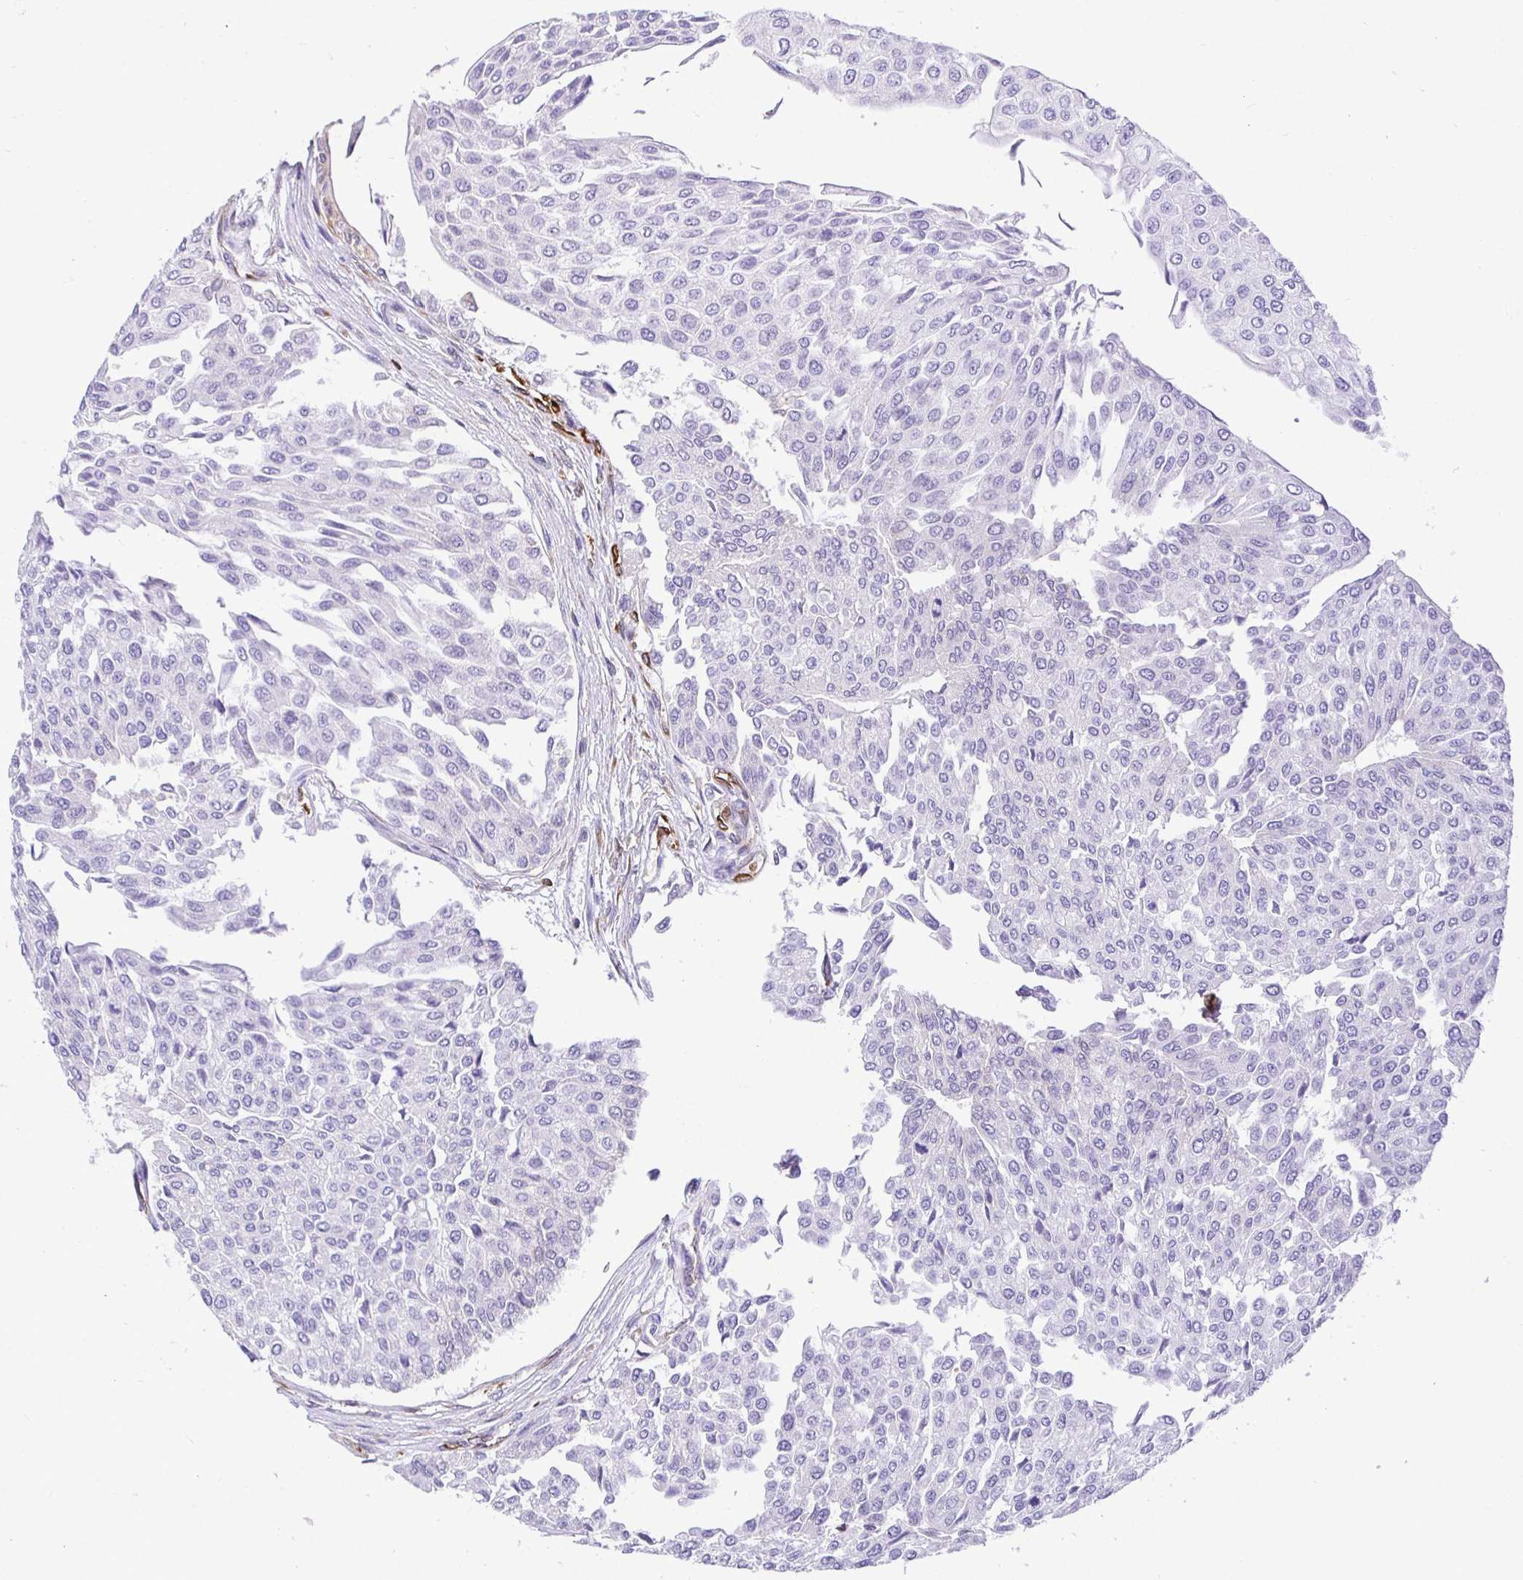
{"staining": {"intensity": "negative", "quantity": "none", "location": "none"}, "tissue": "urothelial cancer", "cell_type": "Tumor cells", "image_type": "cancer", "snomed": [{"axis": "morphology", "description": "Urothelial carcinoma, NOS"}, {"axis": "topography", "description": "Urinary bladder"}], "caption": "DAB (3,3'-diaminobenzidine) immunohistochemical staining of human urothelial cancer reveals no significant expression in tumor cells.", "gene": "TP53I11", "patient": {"sex": "male", "age": 67}}